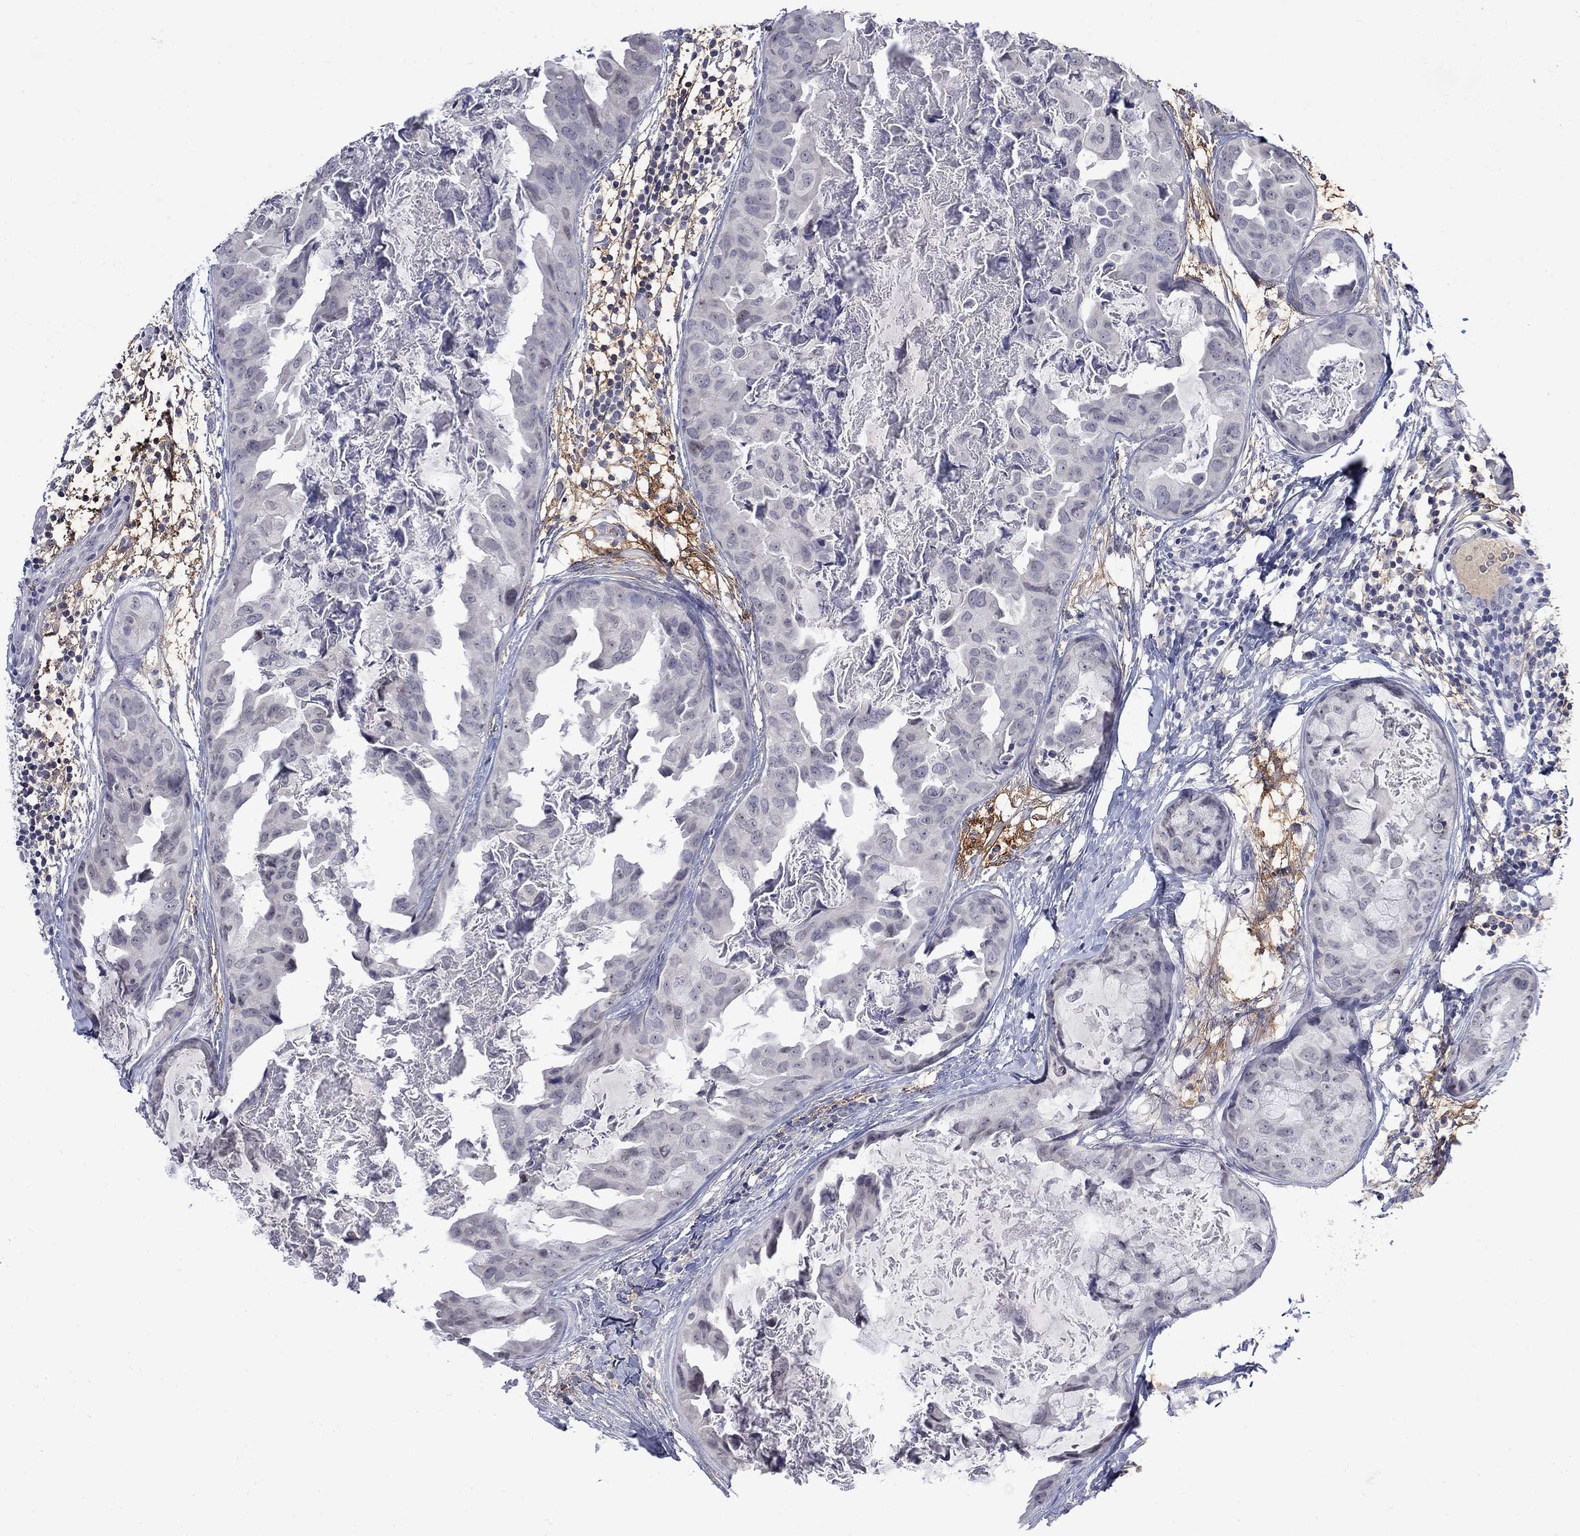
{"staining": {"intensity": "negative", "quantity": "none", "location": "none"}, "tissue": "breast cancer", "cell_type": "Tumor cells", "image_type": "cancer", "snomed": [{"axis": "morphology", "description": "Normal tissue, NOS"}, {"axis": "morphology", "description": "Duct carcinoma"}, {"axis": "topography", "description": "Breast"}], "caption": "Image shows no protein positivity in tumor cells of breast cancer tissue.", "gene": "NSMF", "patient": {"sex": "female", "age": 40}}